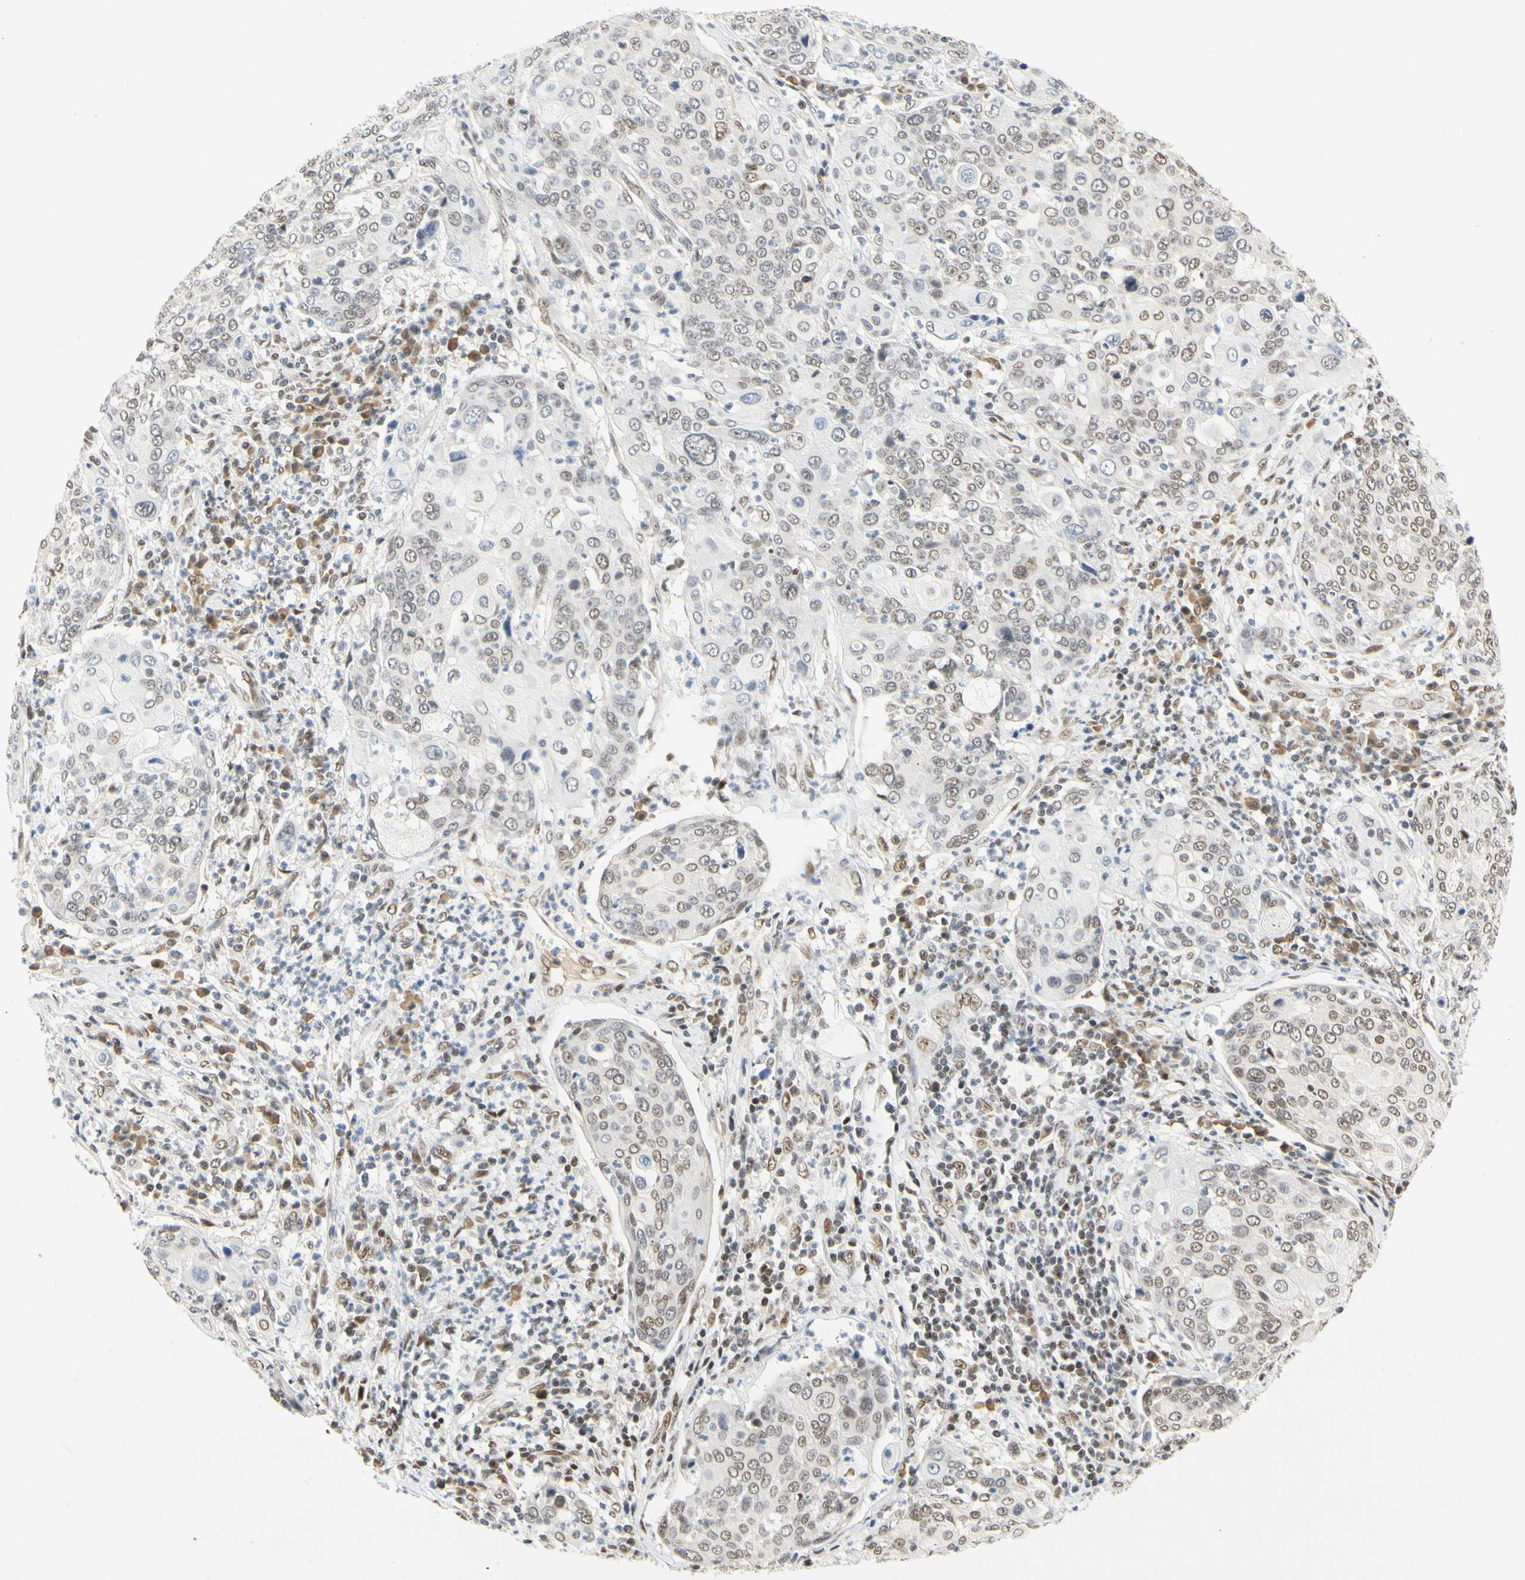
{"staining": {"intensity": "weak", "quantity": "<25%", "location": "nuclear"}, "tissue": "cervical cancer", "cell_type": "Tumor cells", "image_type": "cancer", "snomed": [{"axis": "morphology", "description": "Squamous cell carcinoma, NOS"}, {"axis": "topography", "description": "Cervix"}], "caption": "Micrograph shows no significant protein expression in tumor cells of cervical cancer. The staining is performed using DAB brown chromogen with nuclei counter-stained in using hematoxylin.", "gene": "ZSCAN16", "patient": {"sex": "female", "age": 40}}